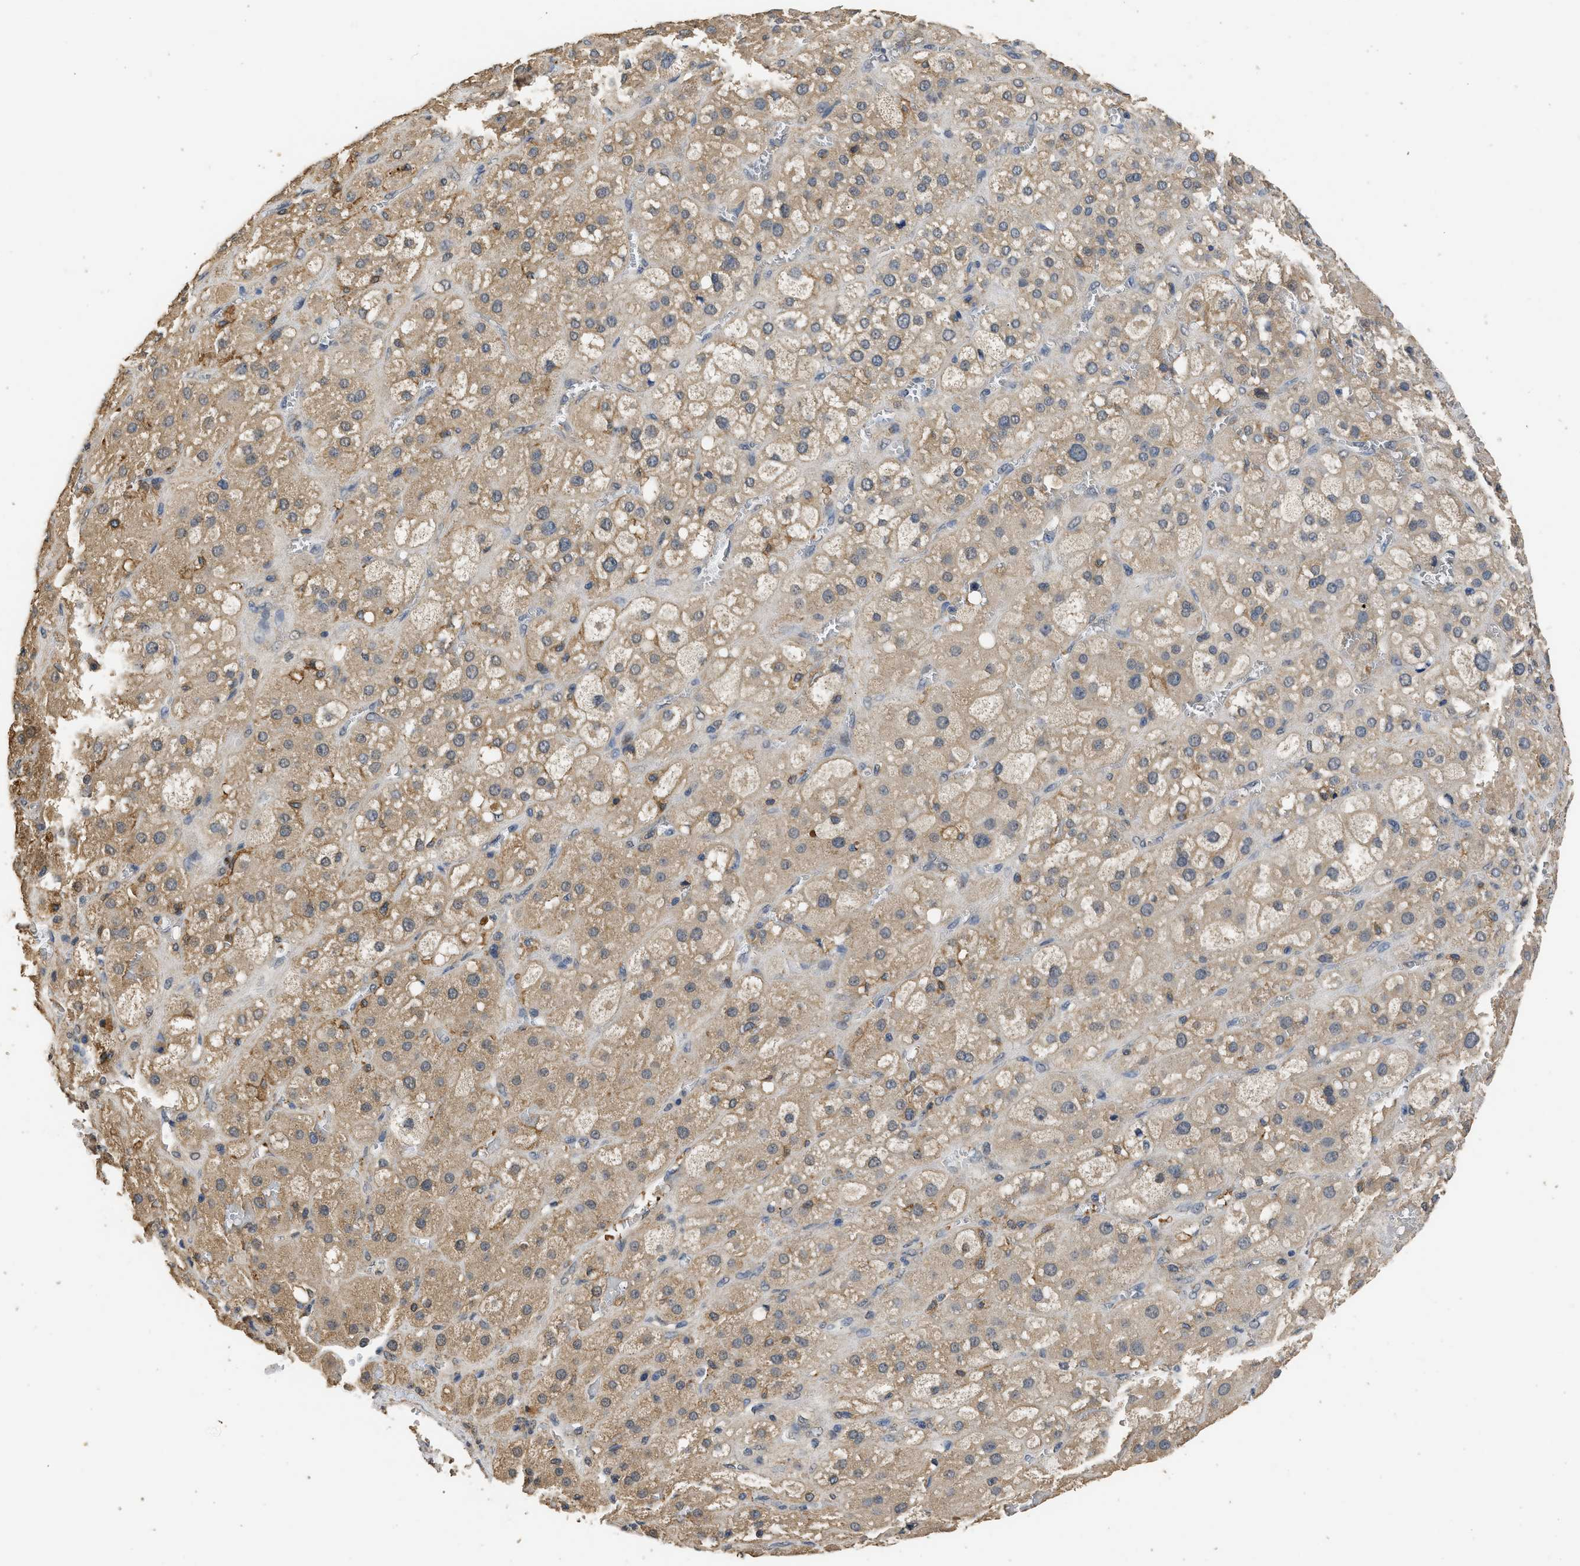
{"staining": {"intensity": "moderate", "quantity": ">75%", "location": "cytoplasmic/membranous"}, "tissue": "adrenal gland", "cell_type": "Glandular cells", "image_type": "normal", "snomed": [{"axis": "morphology", "description": "Normal tissue, NOS"}, {"axis": "topography", "description": "Adrenal gland"}], "caption": "Immunohistochemical staining of benign human adrenal gland exhibits medium levels of moderate cytoplasmic/membranous expression in approximately >75% of glandular cells.", "gene": "SPINT2", "patient": {"sex": "female", "age": 47}}